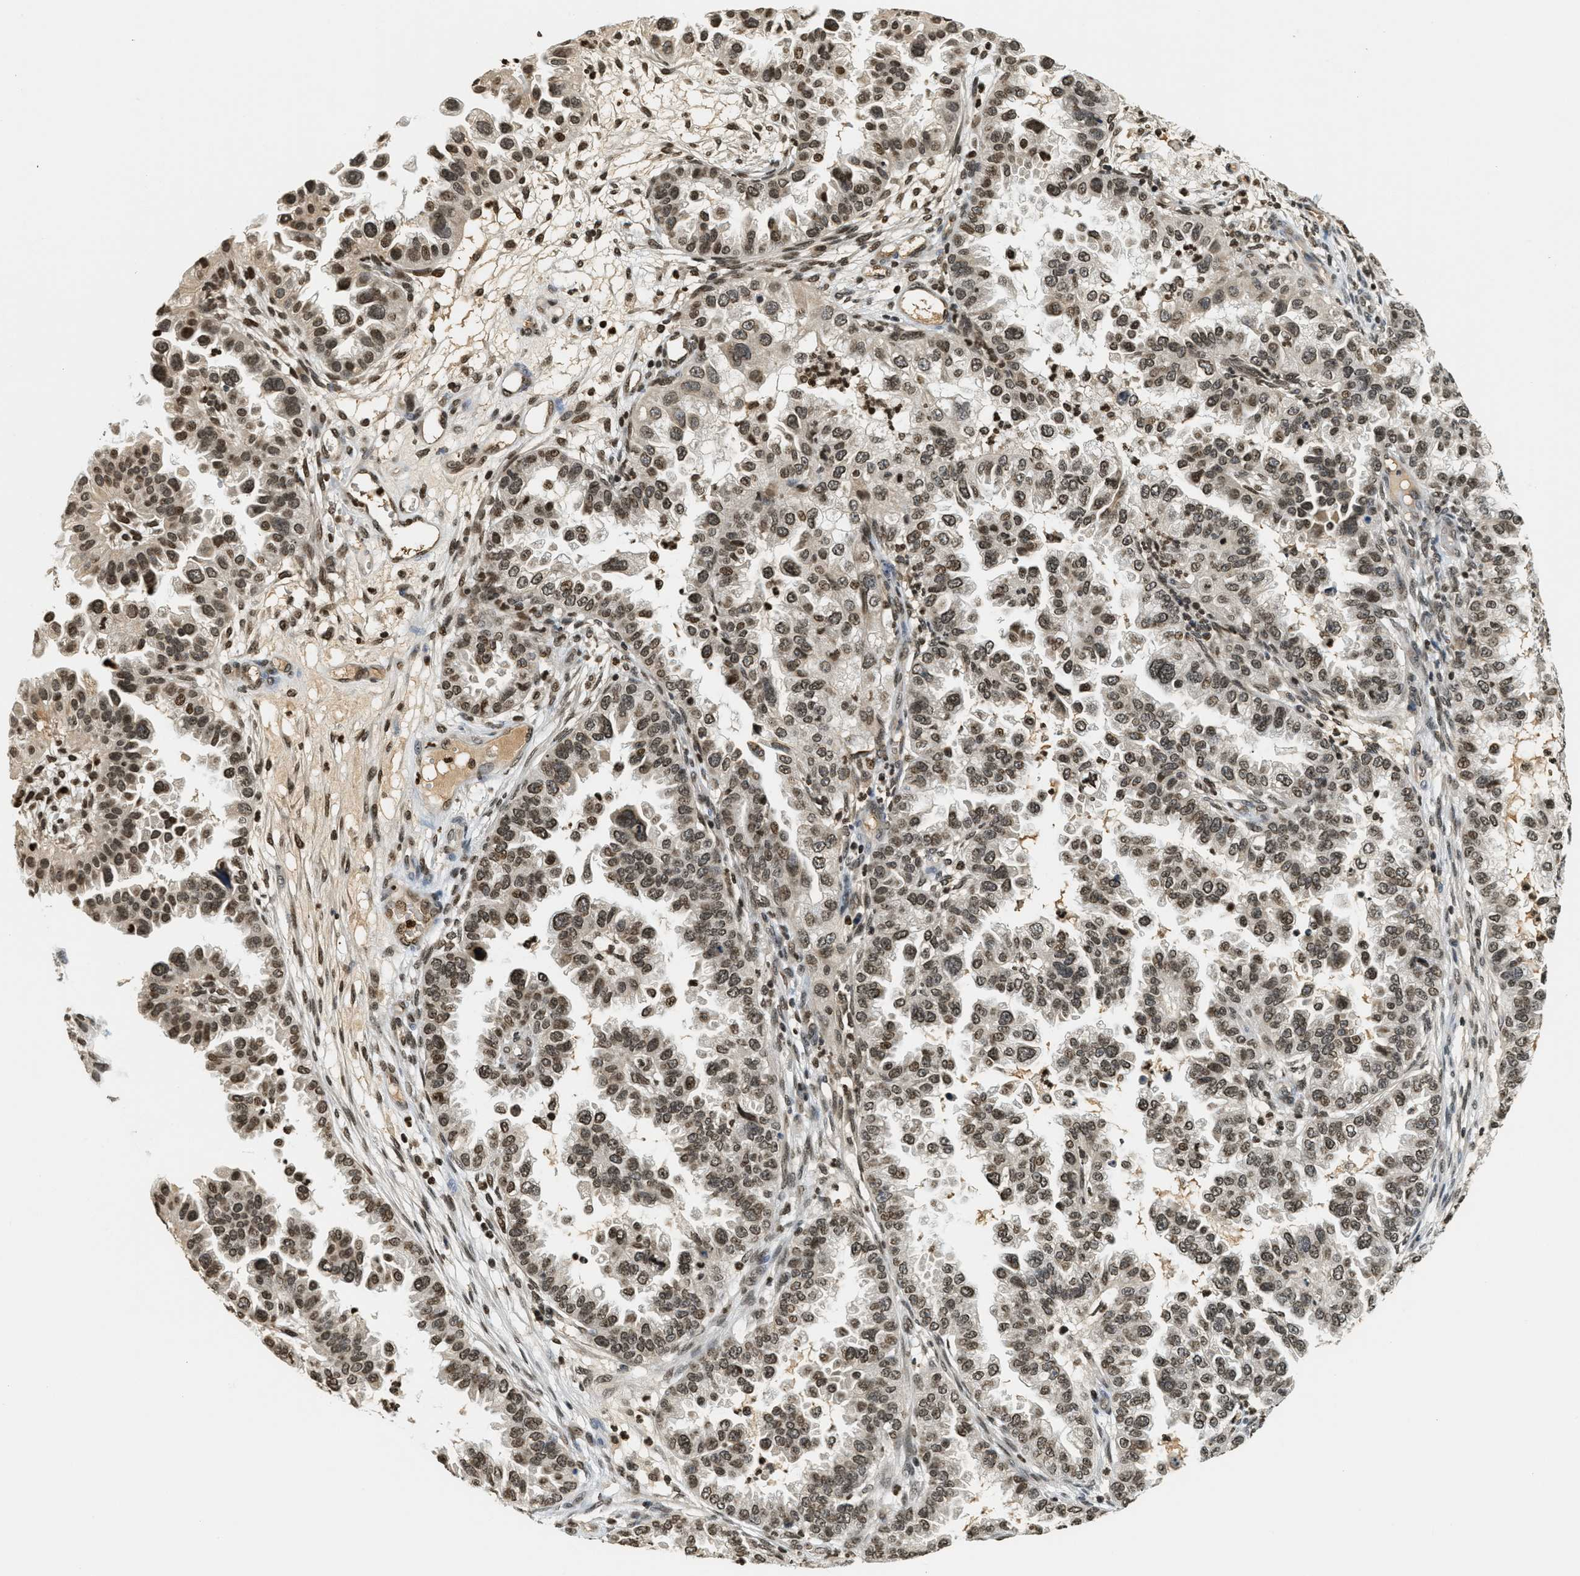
{"staining": {"intensity": "moderate", "quantity": ">75%", "location": "nuclear"}, "tissue": "endometrial cancer", "cell_type": "Tumor cells", "image_type": "cancer", "snomed": [{"axis": "morphology", "description": "Adenocarcinoma, NOS"}, {"axis": "topography", "description": "Endometrium"}], "caption": "An image showing moderate nuclear positivity in about >75% of tumor cells in endometrial cancer, as visualized by brown immunohistochemical staining.", "gene": "LDB2", "patient": {"sex": "female", "age": 85}}